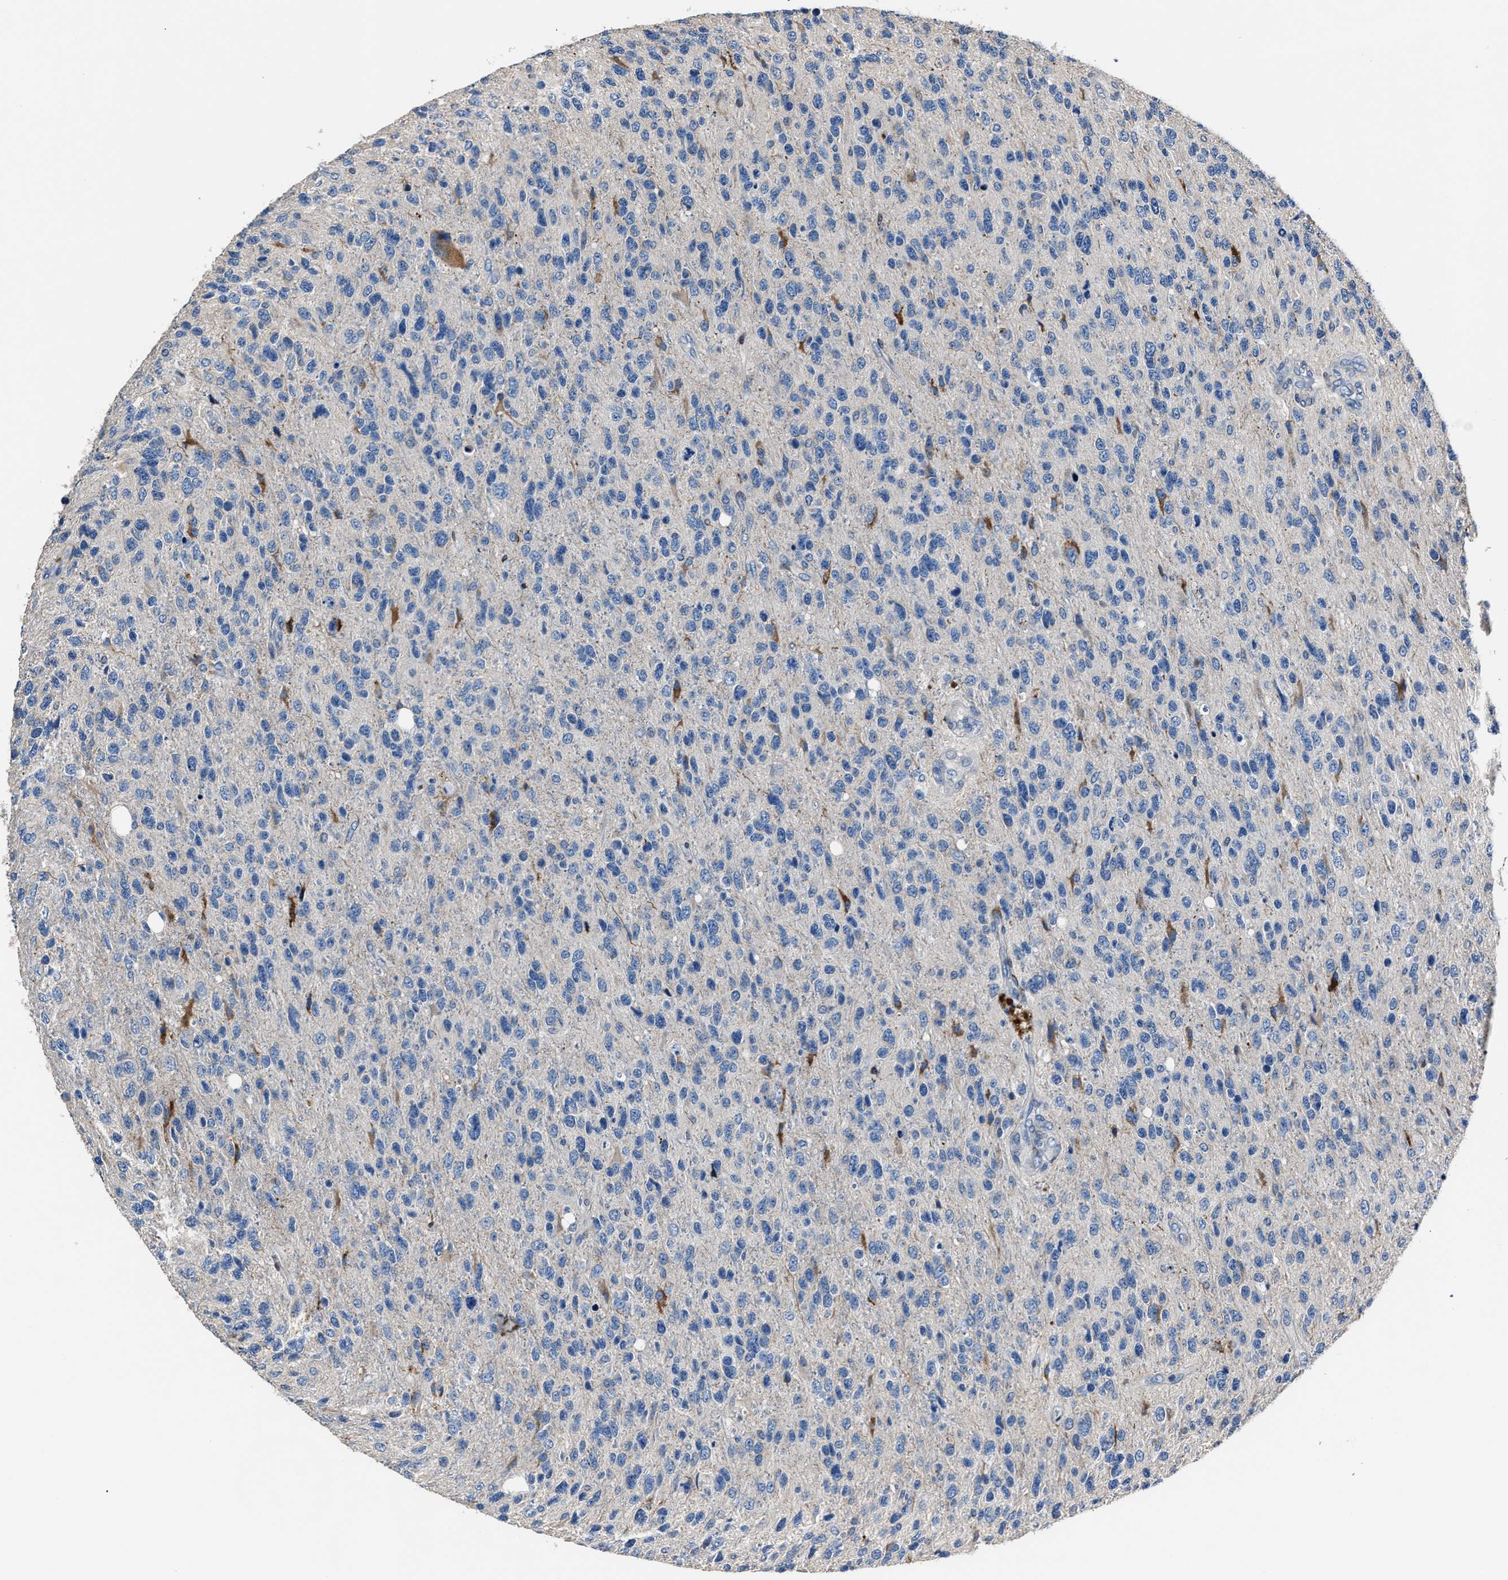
{"staining": {"intensity": "negative", "quantity": "none", "location": "none"}, "tissue": "glioma", "cell_type": "Tumor cells", "image_type": "cancer", "snomed": [{"axis": "morphology", "description": "Glioma, malignant, High grade"}, {"axis": "topography", "description": "Brain"}], "caption": "Immunohistochemical staining of human glioma exhibits no significant expression in tumor cells.", "gene": "DNAJC24", "patient": {"sex": "female", "age": 58}}